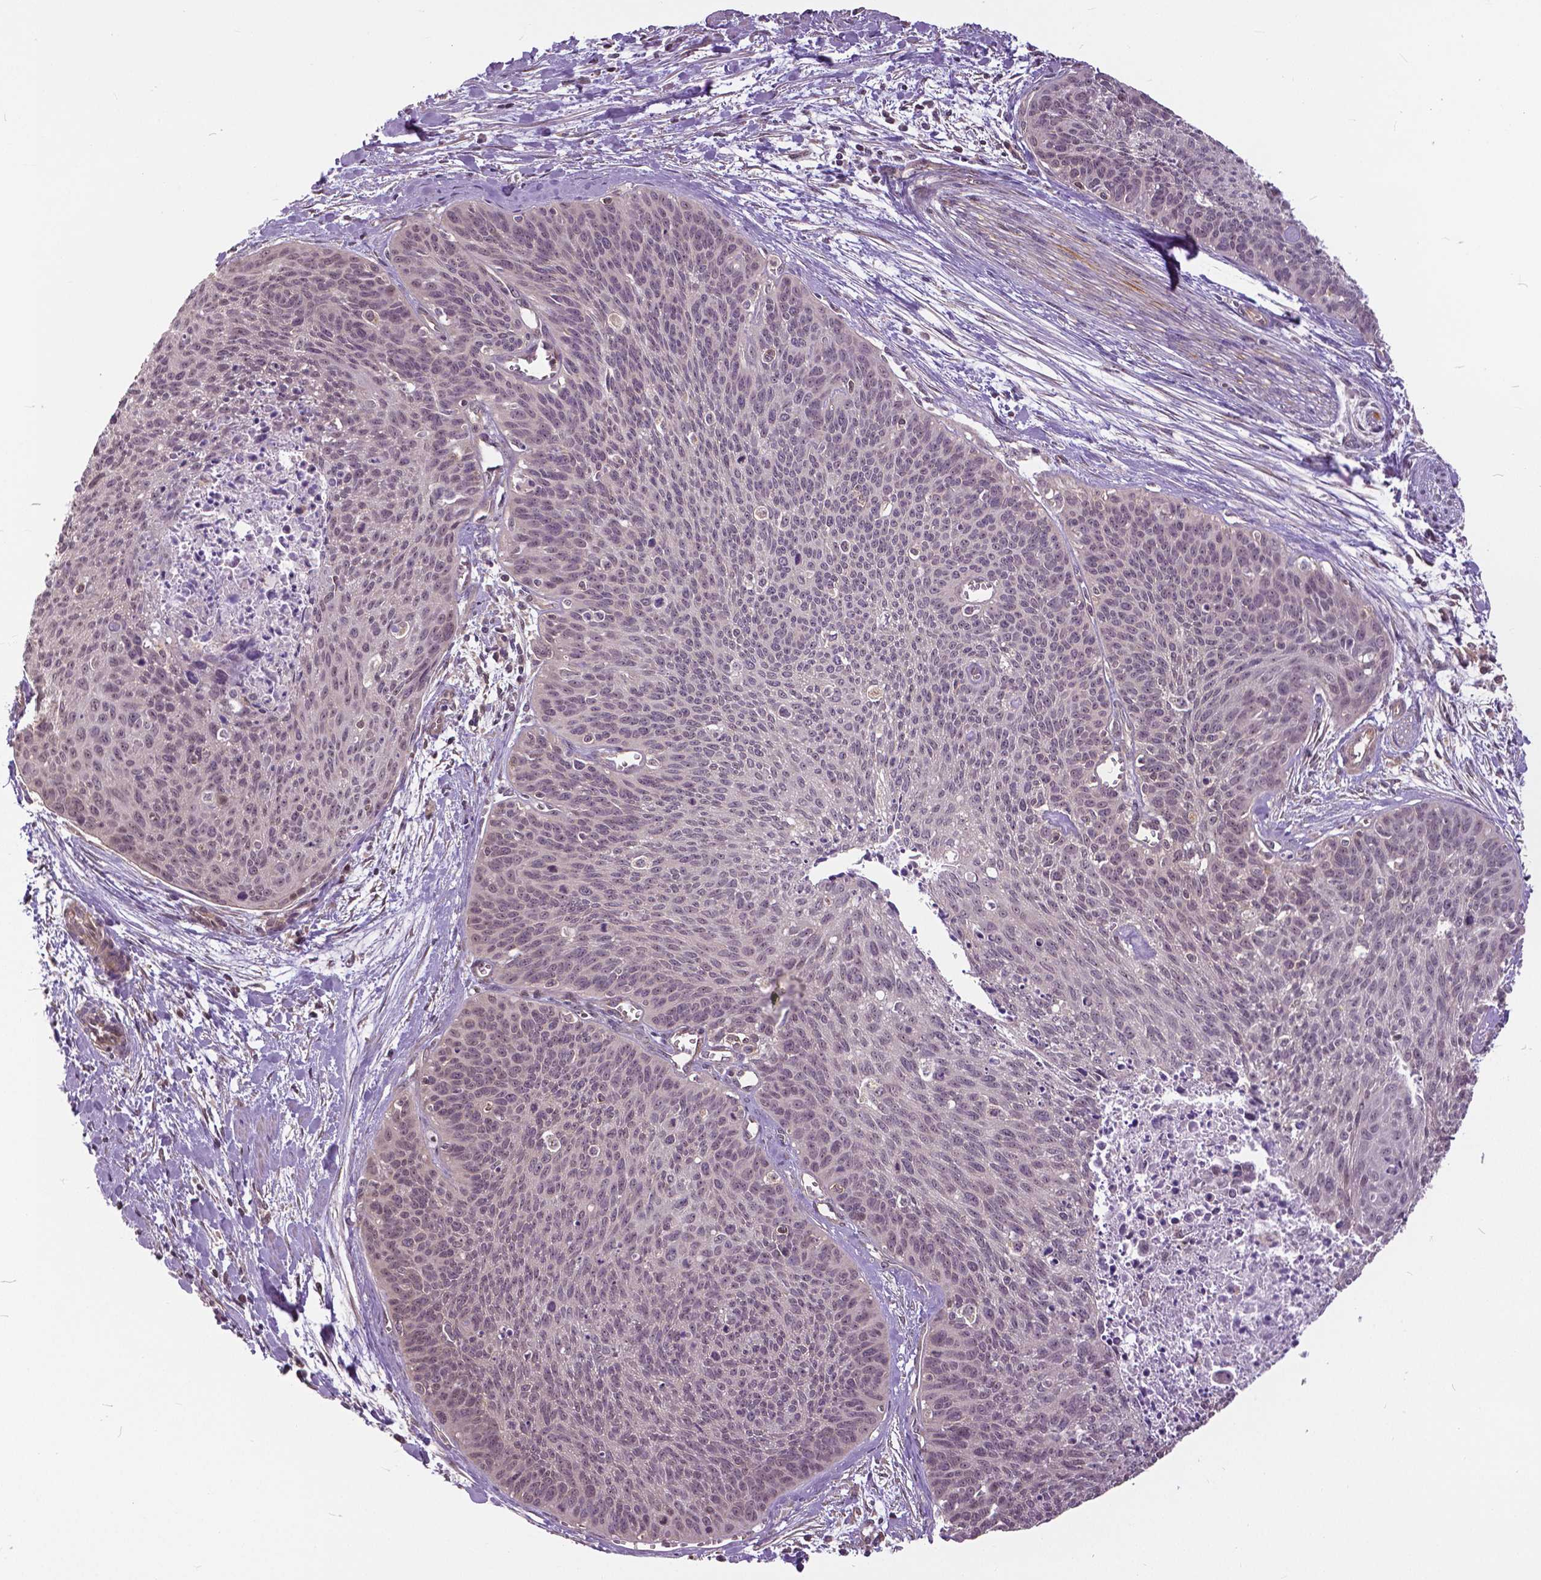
{"staining": {"intensity": "negative", "quantity": "none", "location": "none"}, "tissue": "cervical cancer", "cell_type": "Tumor cells", "image_type": "cancer", "snomed": [{"axis": "morphology", "description": "Squamous cell carcinoma, NOS"}, {"axis": "topography", "description": "Cervix"}], "caption": "This is a photomicrograph of immunohistochemistry (IHC) staining of cervical cancer (squamous cell carcinoma), which shows no positivity in tumor cells.", "gene": "ANXA13", "patient": {"sex": "female", "age": 55}}